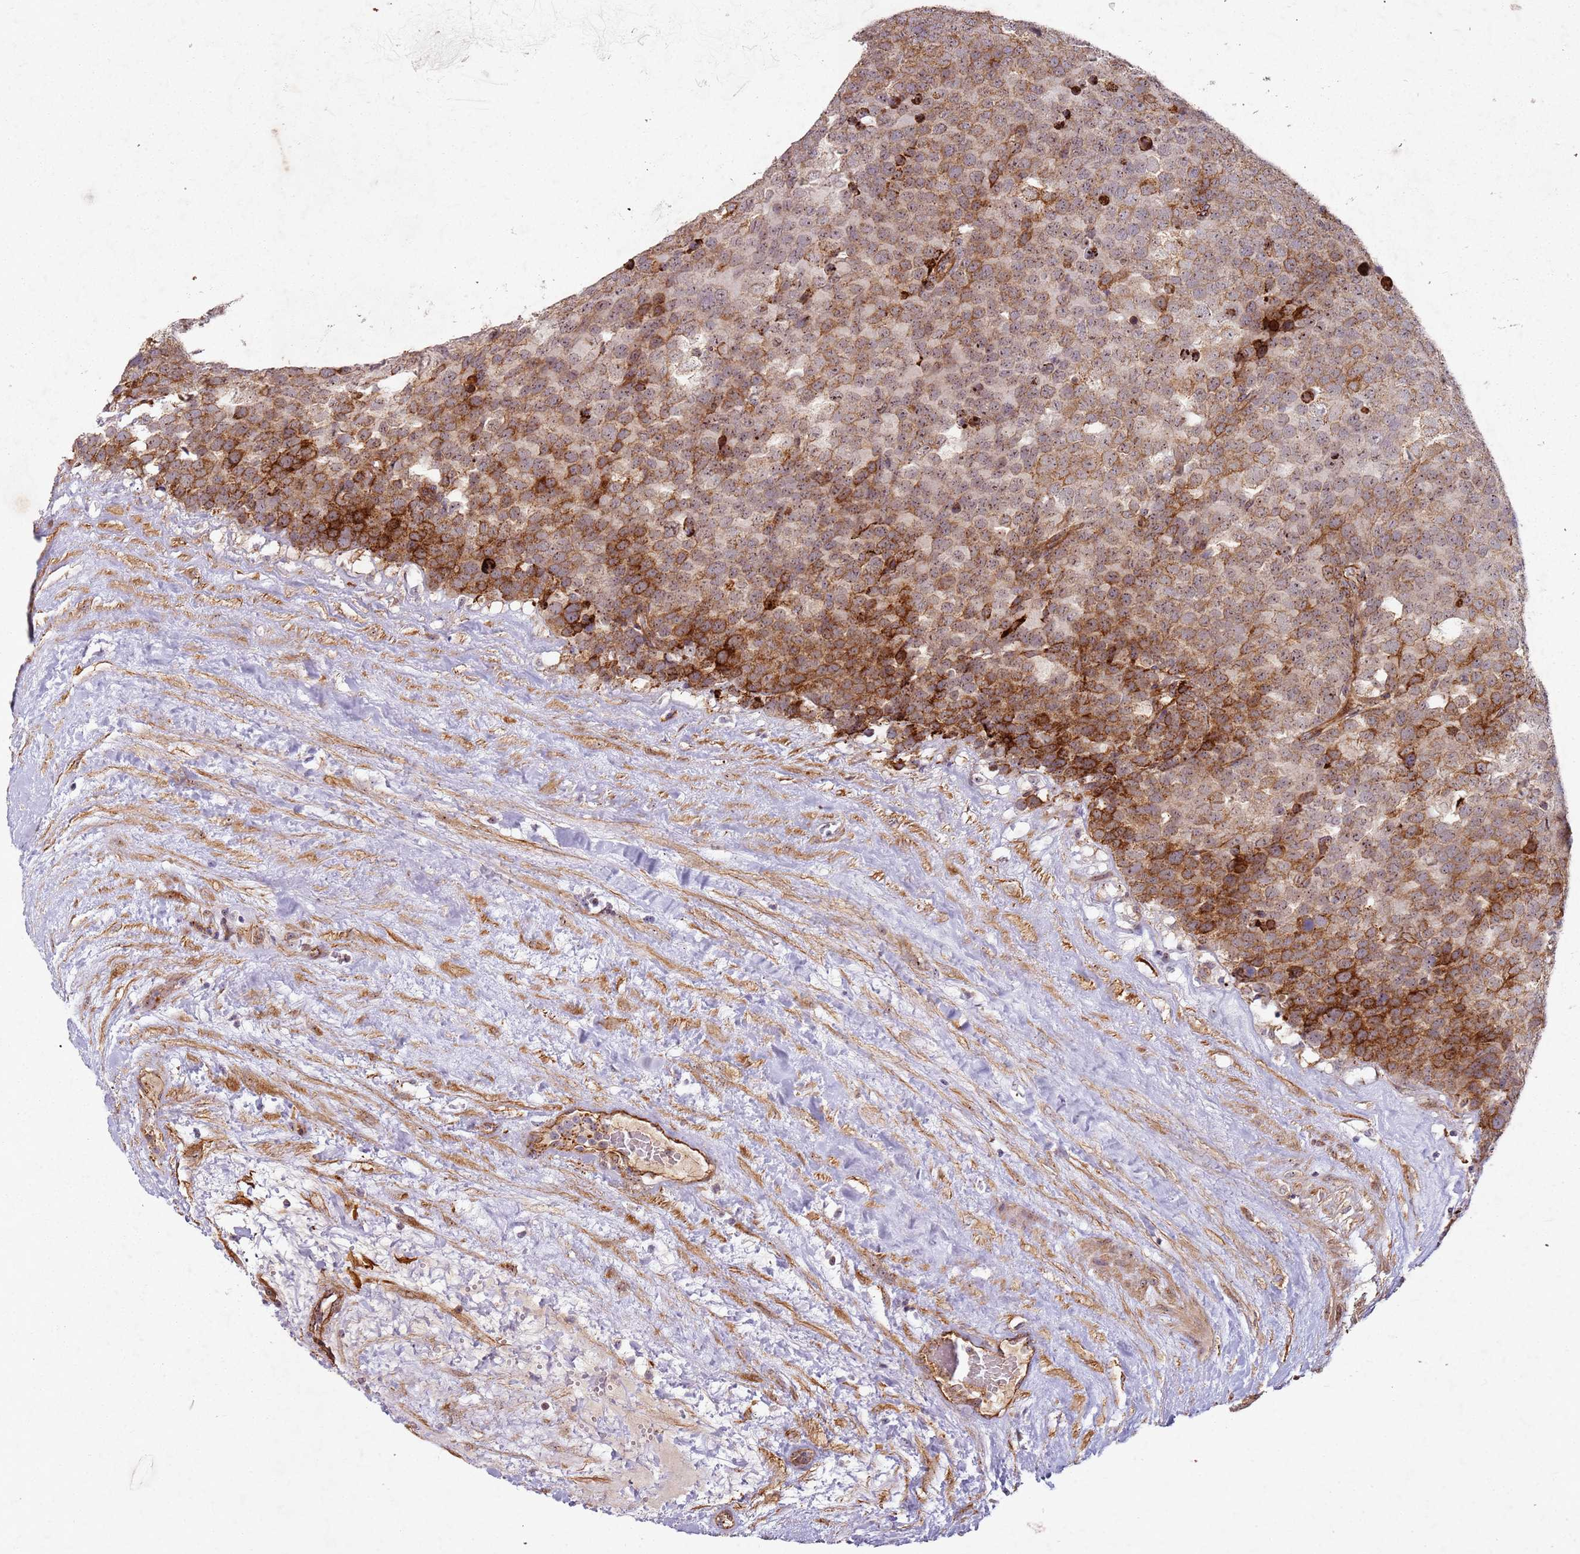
{"staining": {"intensity": "strong", "quantity": "25%-75%", "location": "cytoplasmic/membranous"}, "tissue": "testis cancer", "cell_type": "Tumor cells", "image_type": "cancer", "snomed": [{"axis": "morphology", "description": "Seminoma, NOS"}, {"axis": "topography", "description": "Testis"}], "caption": "A micrograph of testis cancer stained for a protein displays strong cytoplasmic/membranous brown staining in tumor cells.", "gene": "C2CD4B", "patient": {"sex": "male", "age": 71}}